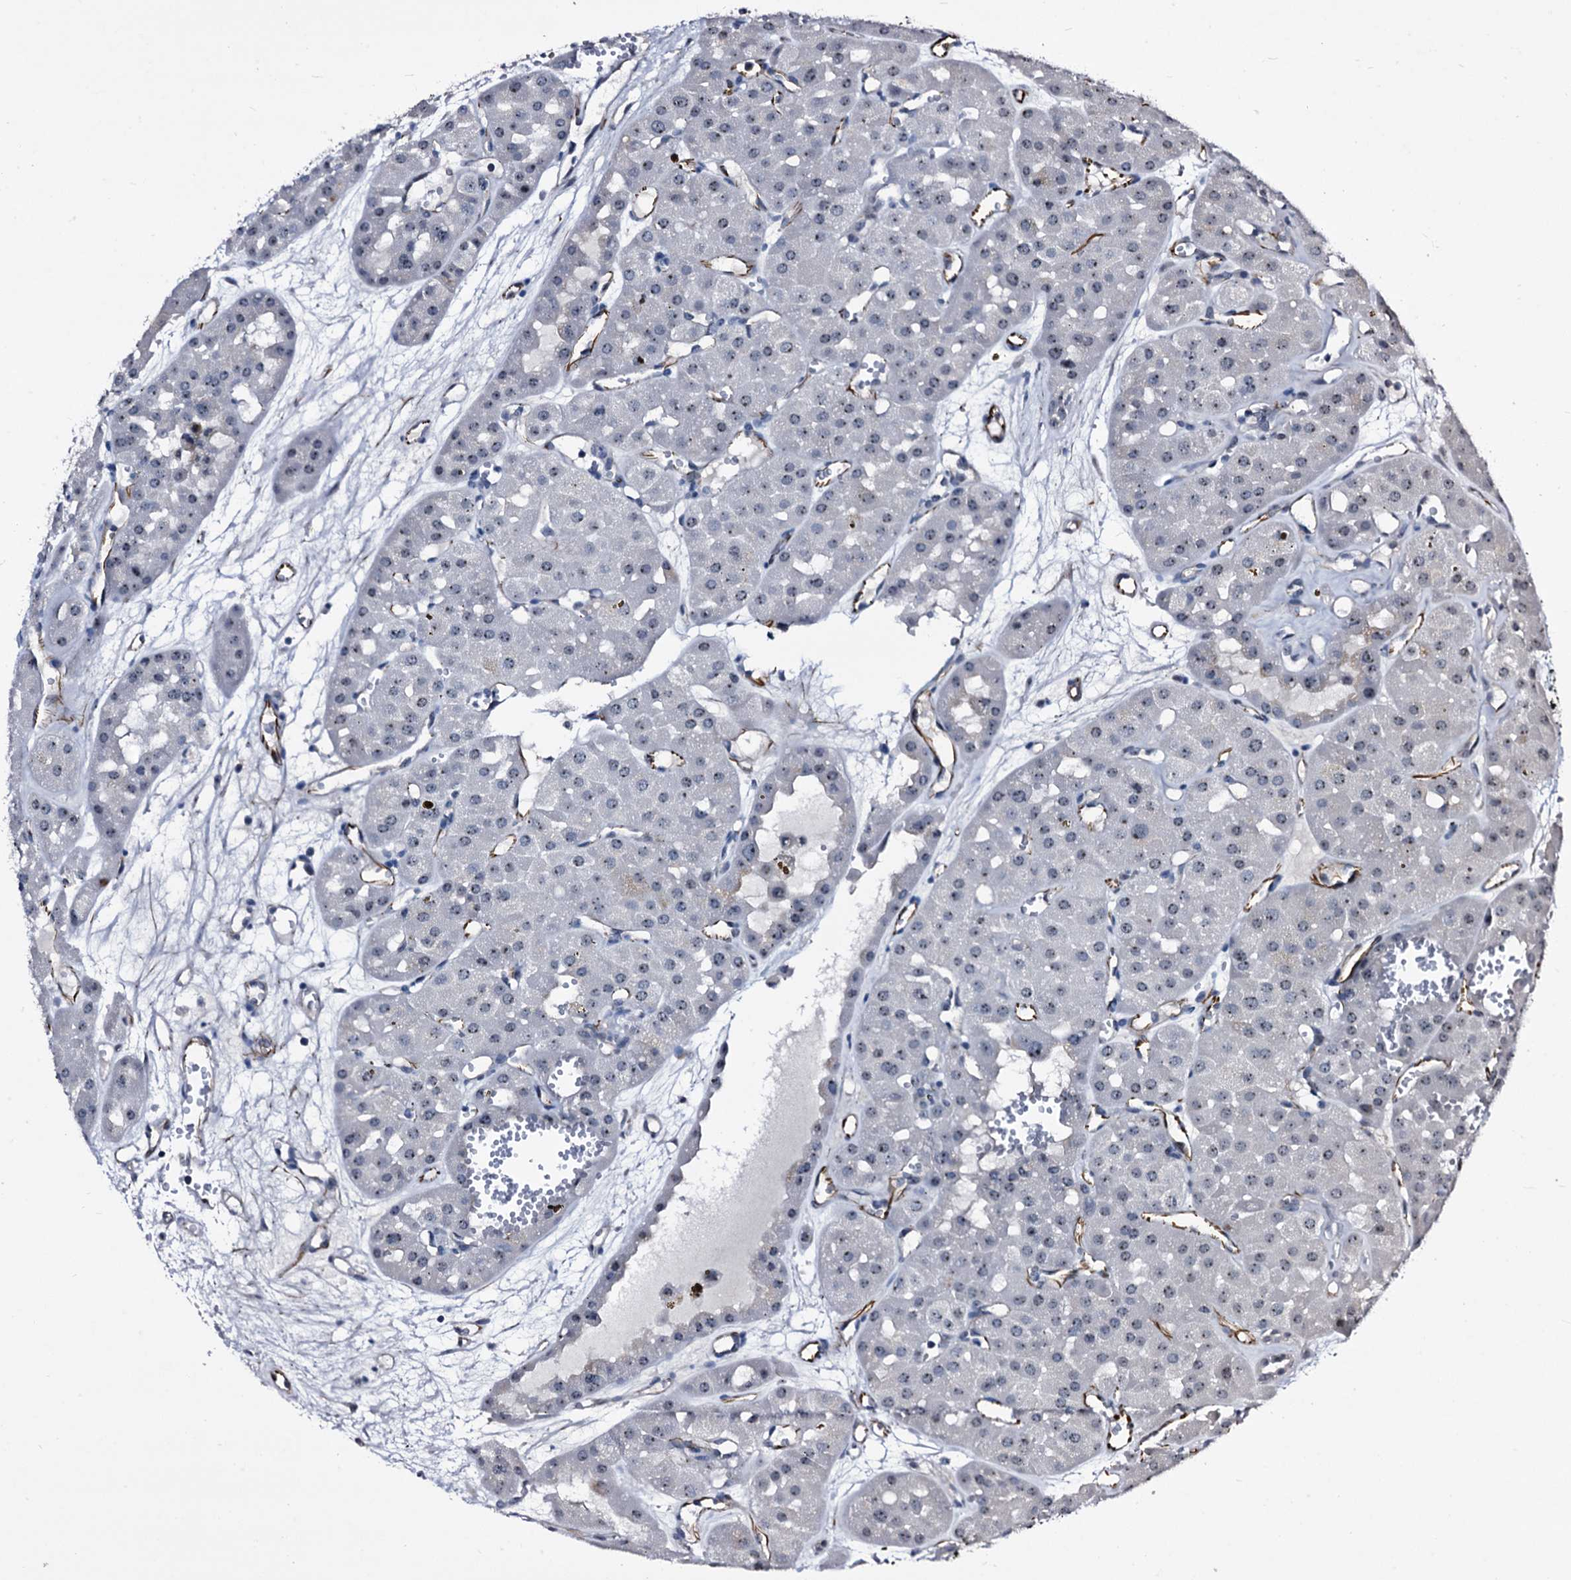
{"staining": {"intensity": "weak", "quantity": ">75%", "location": "nuclear"}, "tissue": "renal cancer", "cell_type": "Tumor cells", "image_type": "cancer", "snomed": [{"axis": "morphology", "description": "Carcinoma, NOS"}, {"axis": "topography", "description": "Kidney"}], "caption": "This image displays IHC staining of carcinoma (renal), with low weak nuclear positivity in approximately >75% of tumor cells.", "gene": "EMG1", "patient": {"sex": "female", "age": 75}}